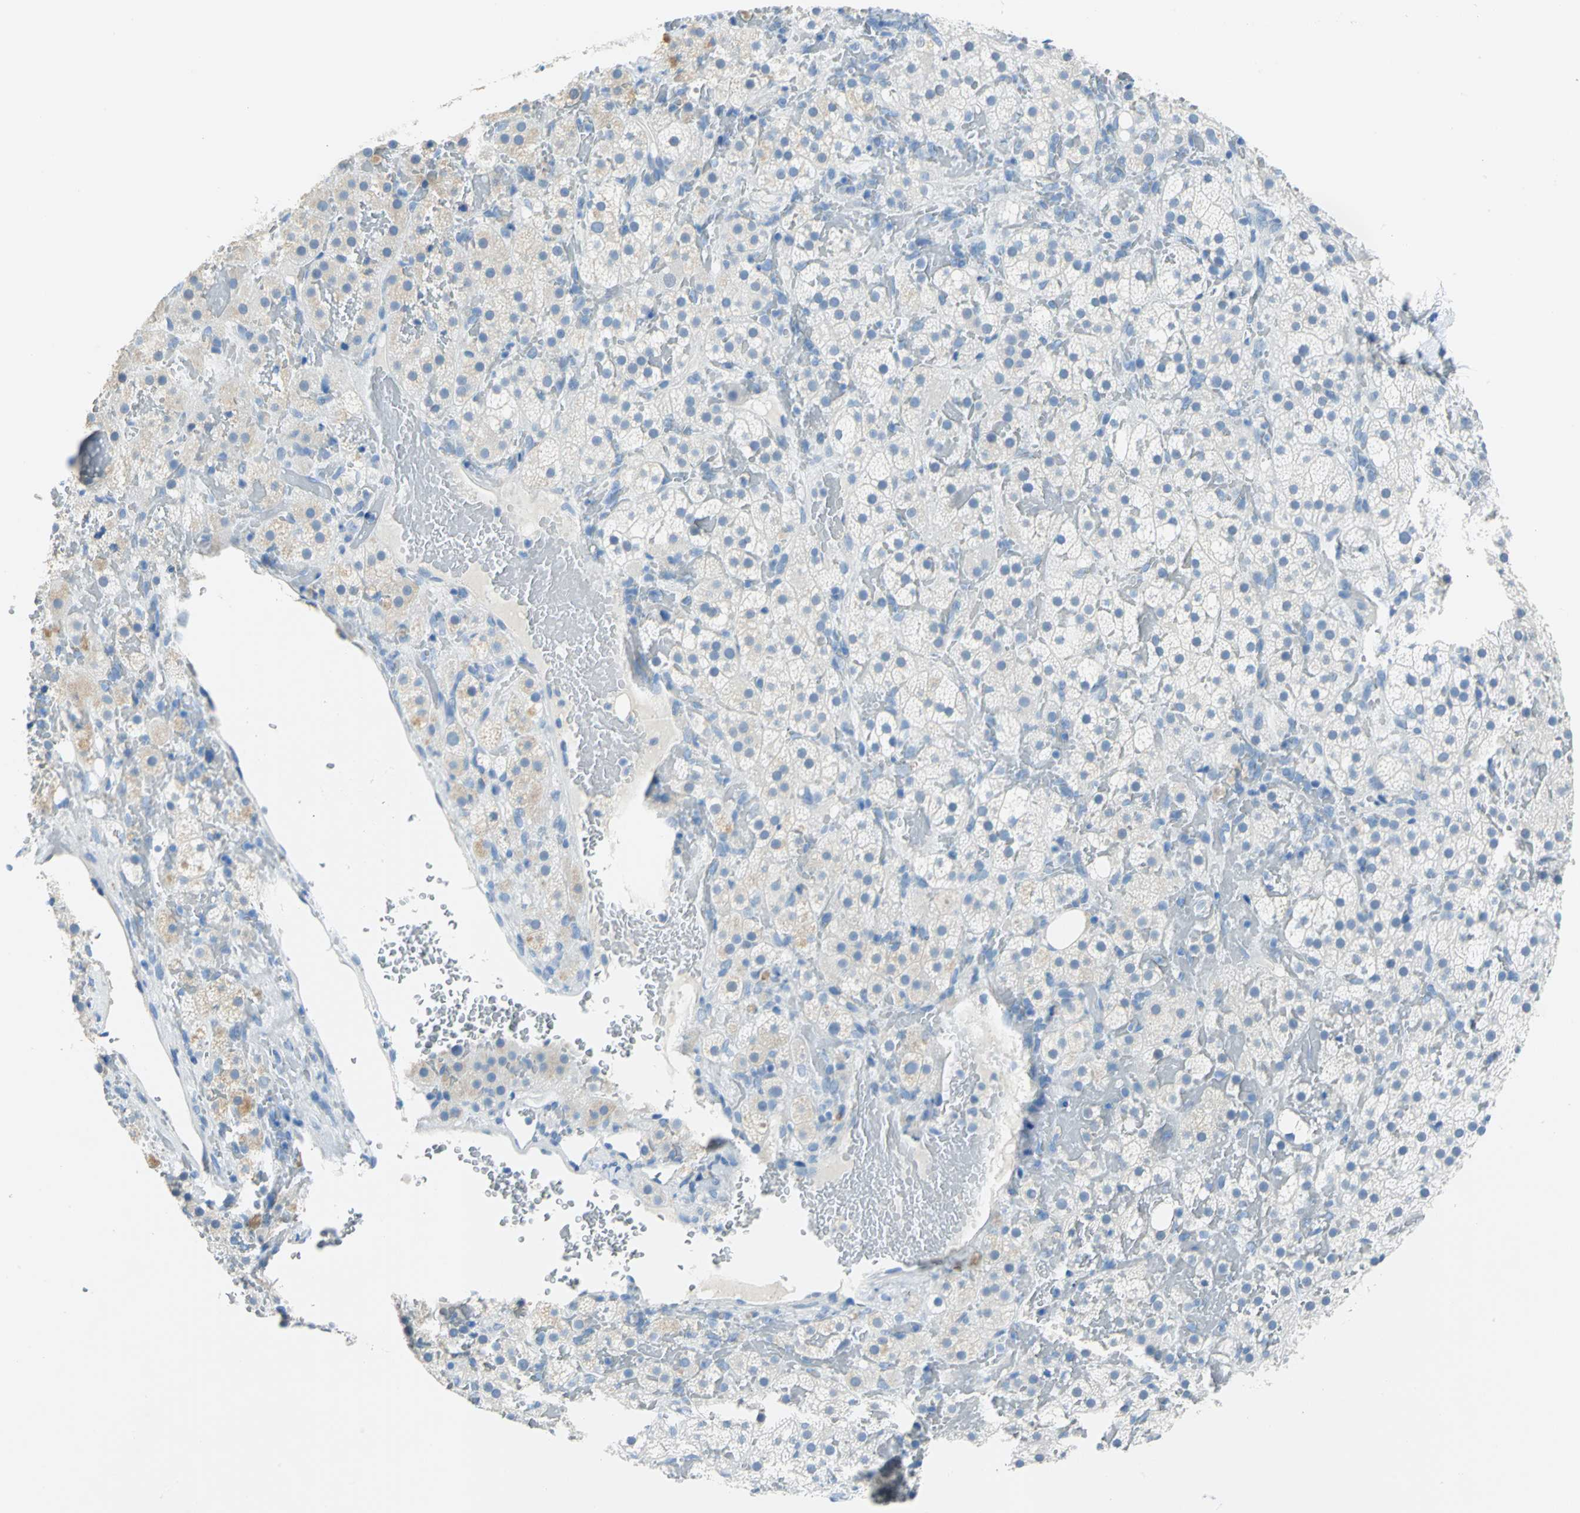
{"staining": {"intensity": "moderate", "quantity": "<25%", "location": "cytoplasmic/membranous"}, "tissue": "adrenal gland", "cell_type": "Glandular cells", "image_type": "normal", "snomed": [{"axis": "morphology", "description": "Normal tissue, NOS"}, {"axis": "topography", "description": "Adrenal gland"}], "caption": "High-power microscopy captured an IHC photomicrograph of benign adrenal gland, revealing moderate cytoplasmic/membranous positivity in about <25% of glandular cells. The staining is performed using DAB brown chromogen to label protein expression. The nuclei are counter-stained blue using hematoxylin.", "gene": "PKLR", "patient": {"sex": "female", "age": 59}}